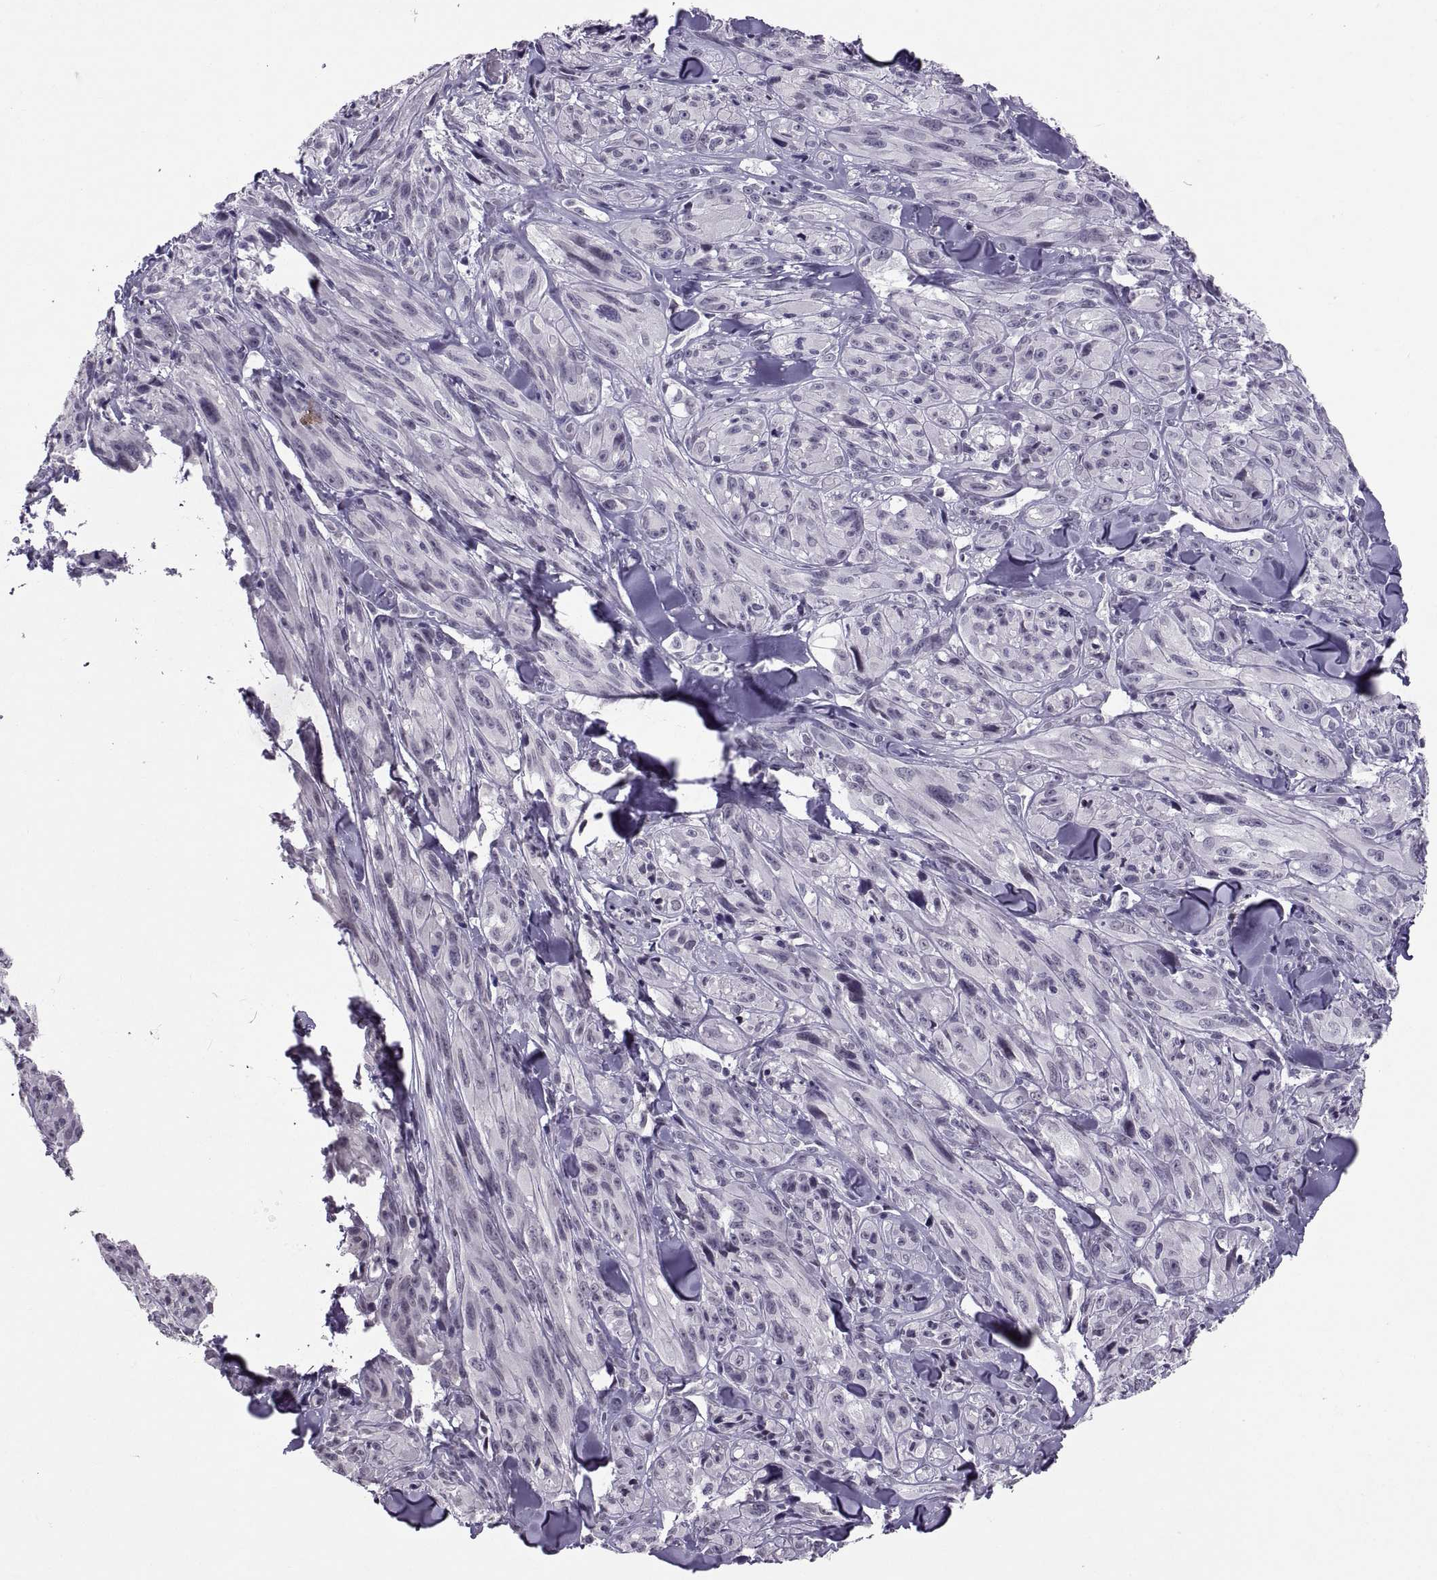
{"staining": {"intensity": "negative", "quantity": "none", "location": "none"}, "tissue": "melanoma", "cell_type": "Tumor cells", "image_type": "cancer", "snomed": [{"axis": "morphology", "description": "Malignant melanoma, NOS"}, {"axis": "topography", "description": "Skin"}], "caption": "This is an immunohistochemistry (IHC) photomicrograph of melanoma. There is no expression in tumor cells.", "gene": "KRT77", "patient": {"sex": "male", "age": 67}}